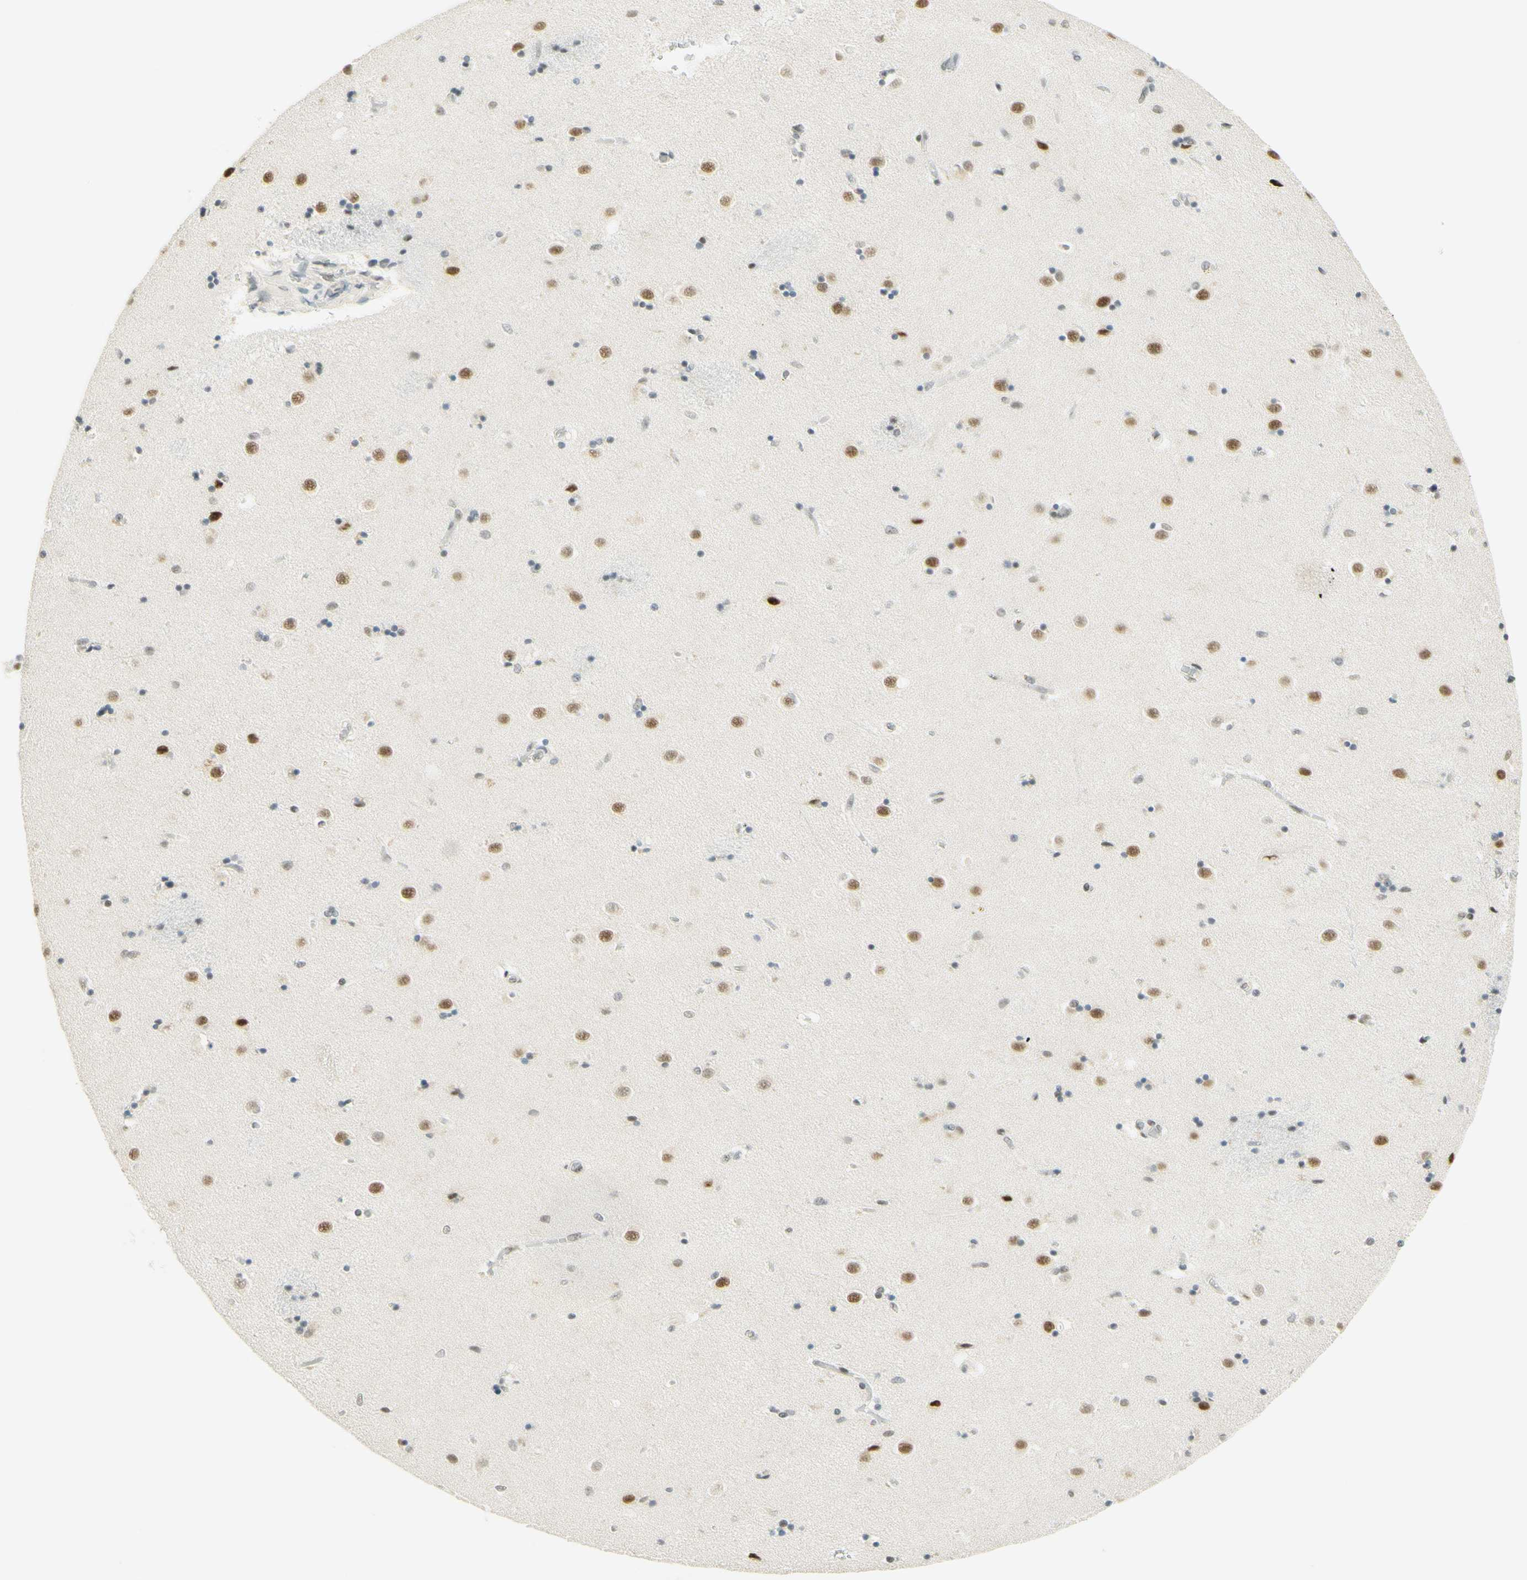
{"staining": {"intensity": "moderate", "quantity": ">75%", "location": "nuclear"}, "tissue": "caudate", "cell_type": "Glial cells", "image_type": "normal", "snomed": [{"axis": "morphology", "description": "Normal tissue, NOS"}, {"axis": "topography", "description": "Lateral ventricle wall"}], "caption": "IHC of normal caudate demonstrates medium levels of moderate nuclear staining in about >75% of glial cells.", "gene": "PMS2", "patient": {"sex": "female", "age": 54}}